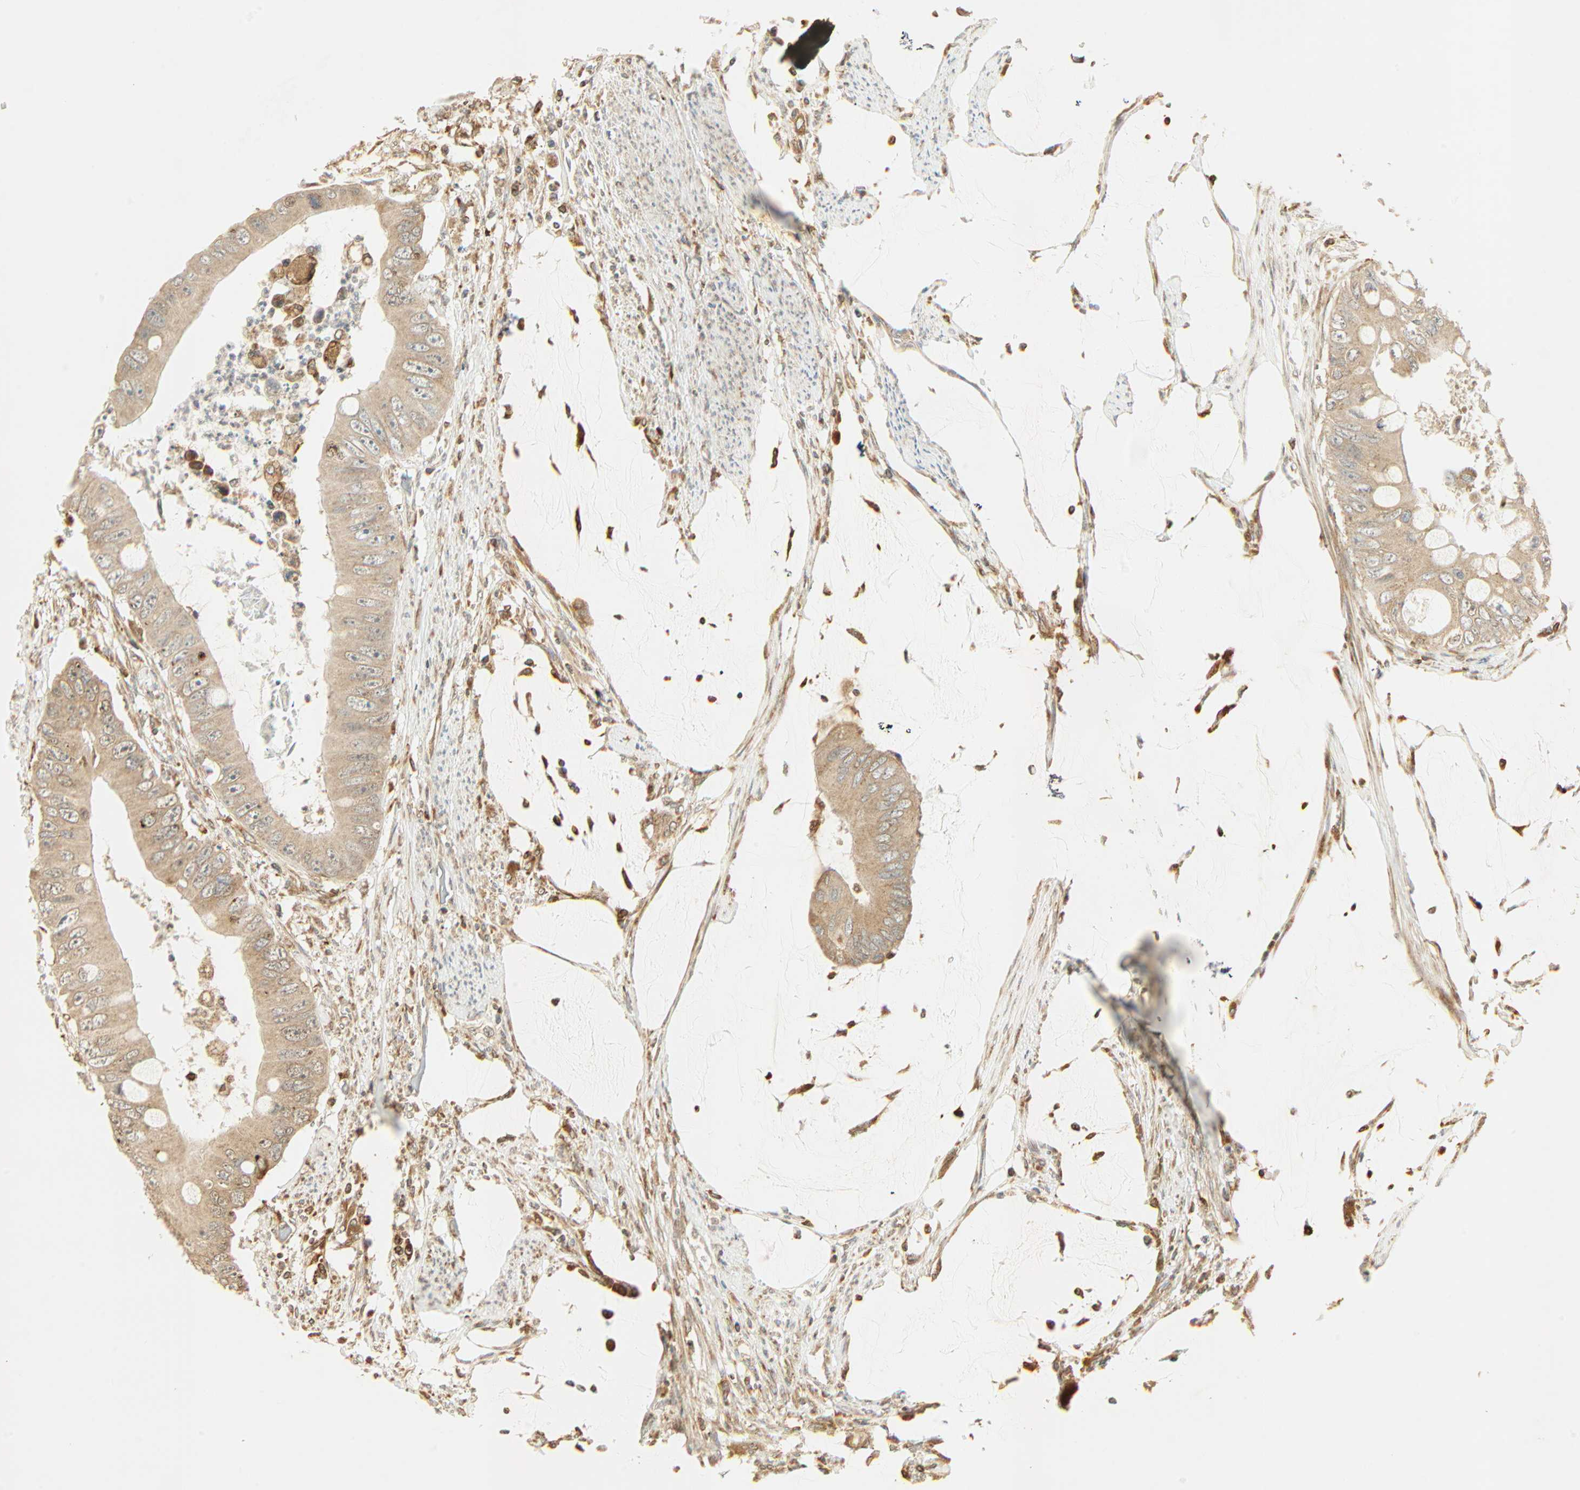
{"staining": {"intensity": "moderate", "quantity": ">75%", "location": "cytoplasmic/membranous"}, "tissue": "colorectal cancer", "cell_type": "Tumor cells", "image_type": "cancer", "snomed": [{"axis": "morphology", "description": "Adenocarcinoma, NOS"}, {"axis": "topography", "description": "Rectum"}], "caption": "The immunohistochemical stain shows moderate cytoplasmic/membranous expression in tumor cells of colorectal adenocarcinoma tissue.", "gene": "PNPLA6", "patient": {"sex": "female", "age": 77}}